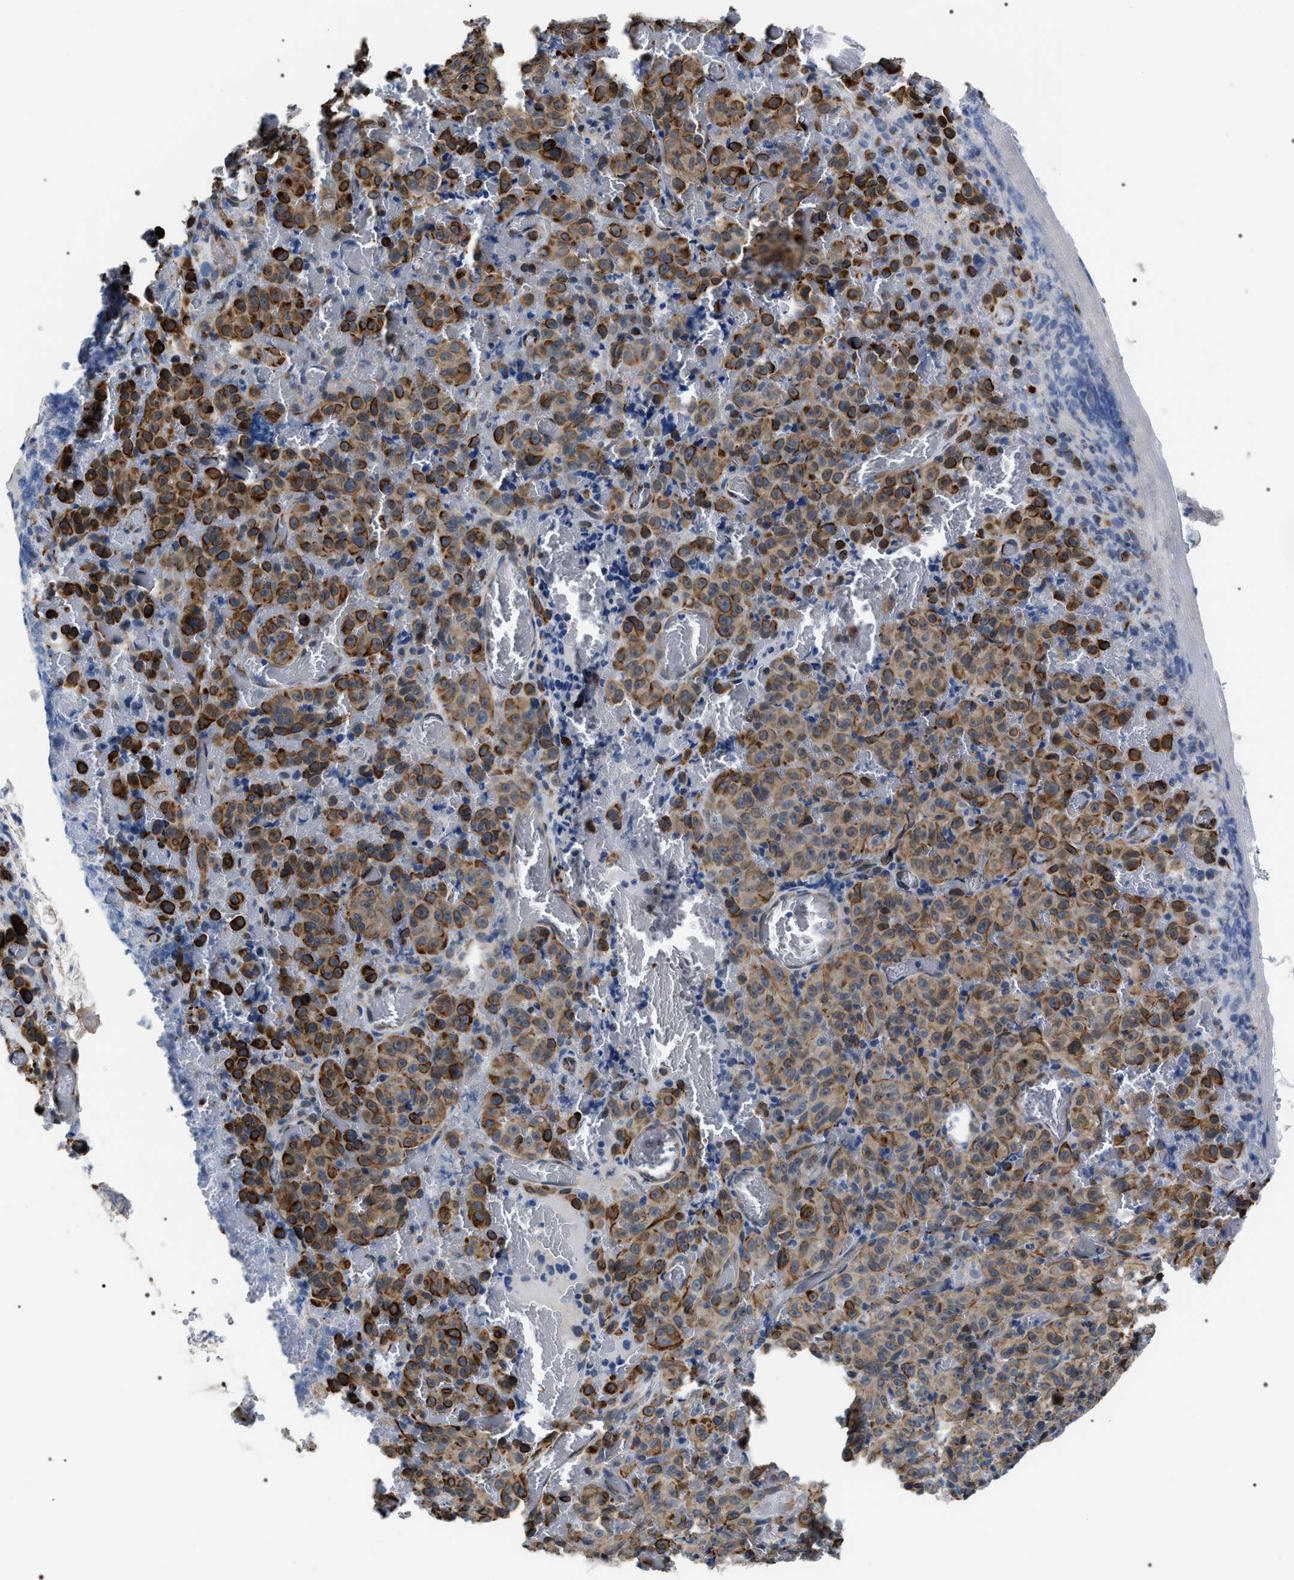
{"staining": {"intensity": "moderate", "quantity": ">75%", "location": "cytoplasmic/membranous"}, "tissue": "melanoma", "cell_type": "Tumor cells", "image_type": "cancer", "snomed": [{"axis": "morphology", "description": "Malignant melanoma, NOS"}, {"axis": "topography", "description": "Rectum"}], "caption": "Melanoma was stained to show a protein in brown. There is medium levels of moderate cytoplasmic/membranous positivity in approximately >75% of tumor cells.", "gene": "PKD1L1", "patient": {"sex": "female", "age": 81}}